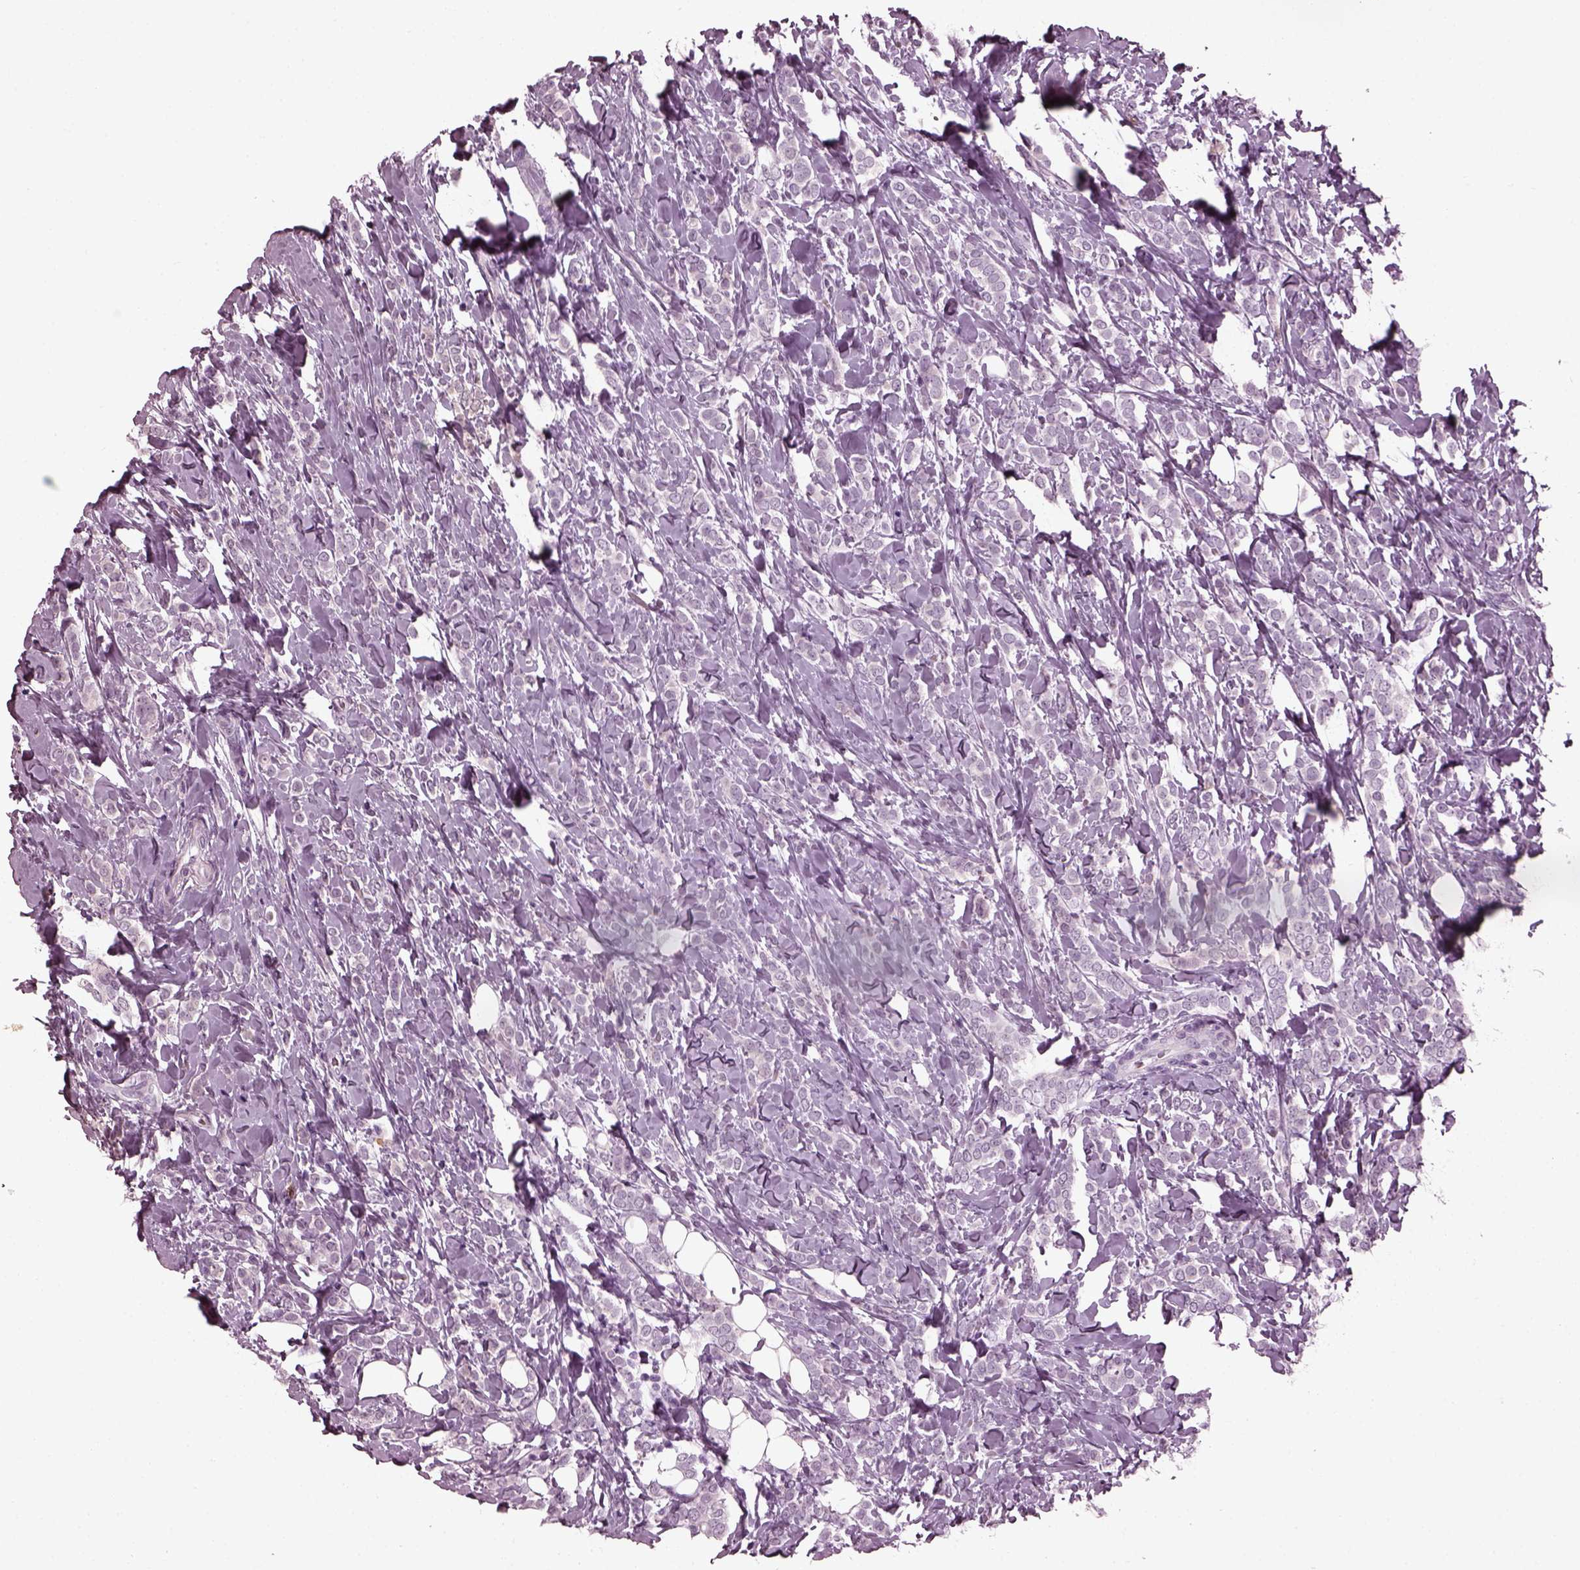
{"staining": {"intensity": "negative", "quantity": "none", "location": "none"}, "tissue": "breast cancer", "cell_type": "Tumor cells", "image_type": "cancer", "snomed": [{"axis": "morphology", "description": "Lobular carcinoma"}, {"axis": "topography", "description": "Breast"}], "caption": "Tumor cells are negative for brown protein staining in lobular carcinoma (breast).", "gene": "SLC6A17", "patient": {"sex": "female", "age": 49}}